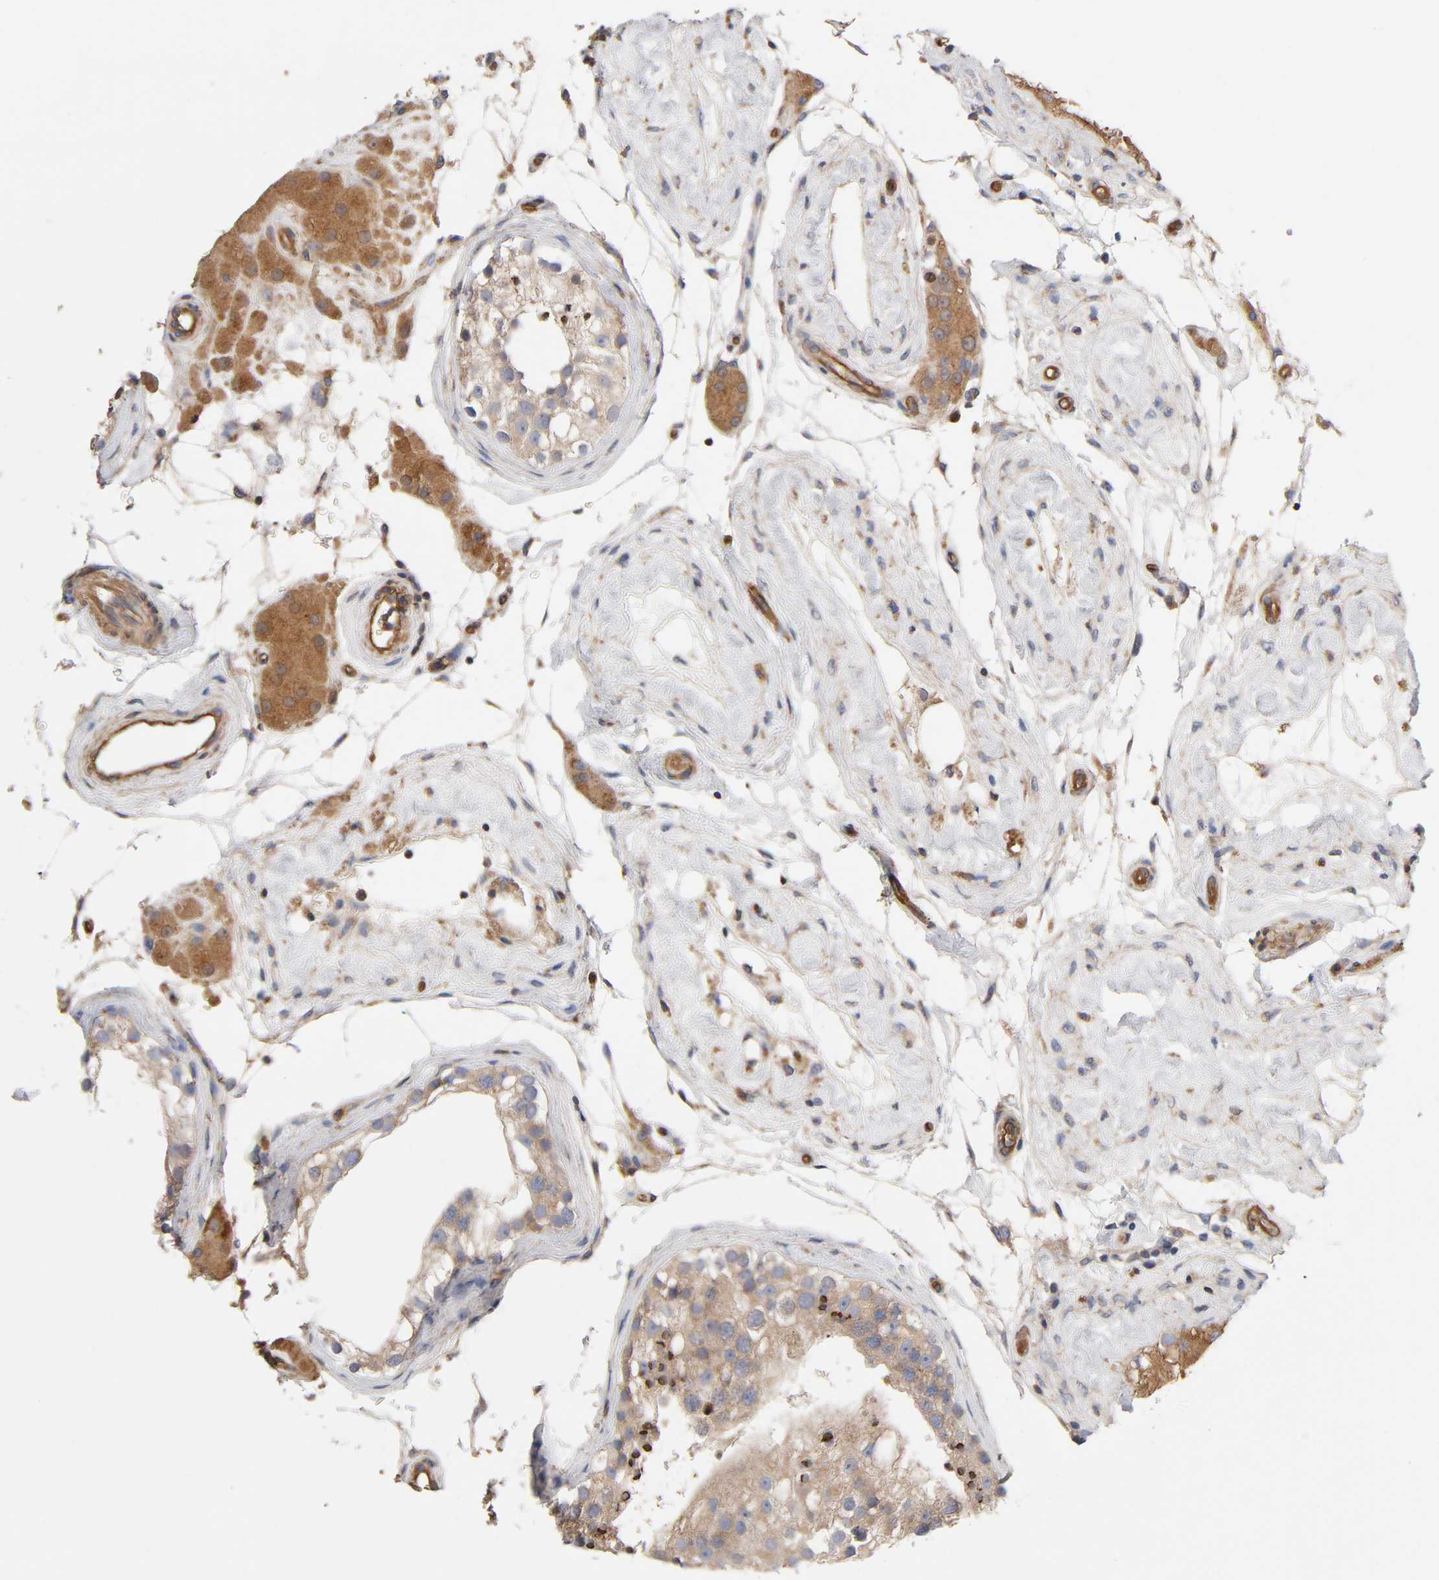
{"staining": {"intensity": "weak", "quantity": ">75%", "location": "cytoplasmic/membranous"}, "tissue": "testis", "cell_type": "Cells in seminiferous ducts", "image_type": "normal", "snomed": [{"axis": "morphology", "description": "Normal tissue, NOS"}, {"axis": "topography", "description": "Testis"}], "caption": "Protein staining demonstrates weak cytoplasmic/membranous positivity in approximately >75% of cells in seminiferous ducts in unremarkable testis. (Stains: DAB (3,3'-diaminobenzidine) in brown, nuclei in blue, Microscopy: brightfield microscopy at high magnification).", "gene": "LAMTOR2", "patient": {"sex": "male", "age": 68}}